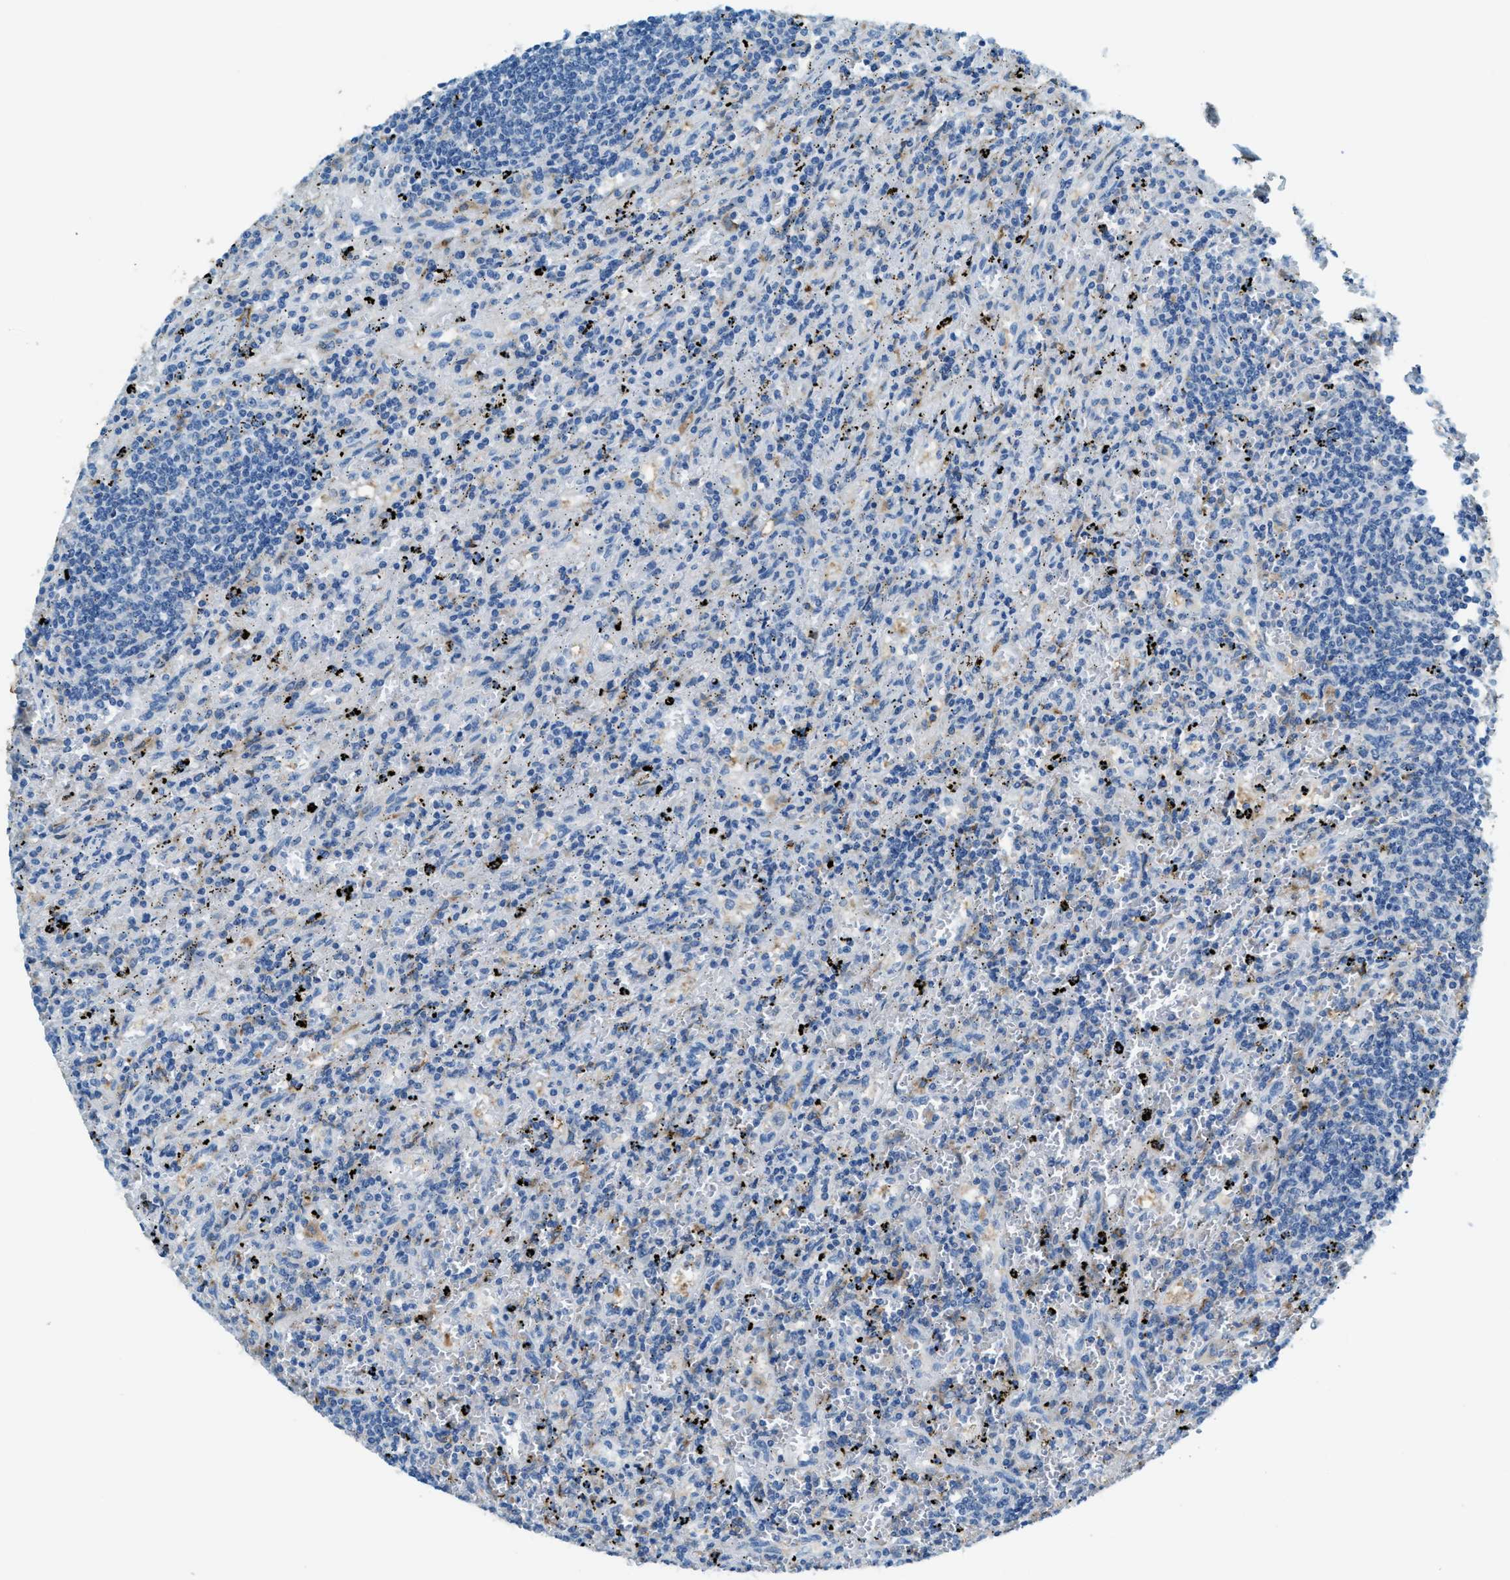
{"staining": {"intensity": "negative", "quantity": "none", "location": "none"}, "tissue": "lymphoma", "cell_type": "Tumor cells", "image_type": "cancer", "snomed": [{"axis": "morphology", "description": "Malignant lymphoma, non-Hodgkin's type, Low grade"}, {"axis": "topography", "description": "Spleen"}], "caption": "This micrograph is of lymphoma stained with IHC to label a protein in brown with the nuclei are counter-stained blue. There is no staining in tumor cells.", "gene": "MATCAP2", "patient": {"sex": "male", "age": 76}}